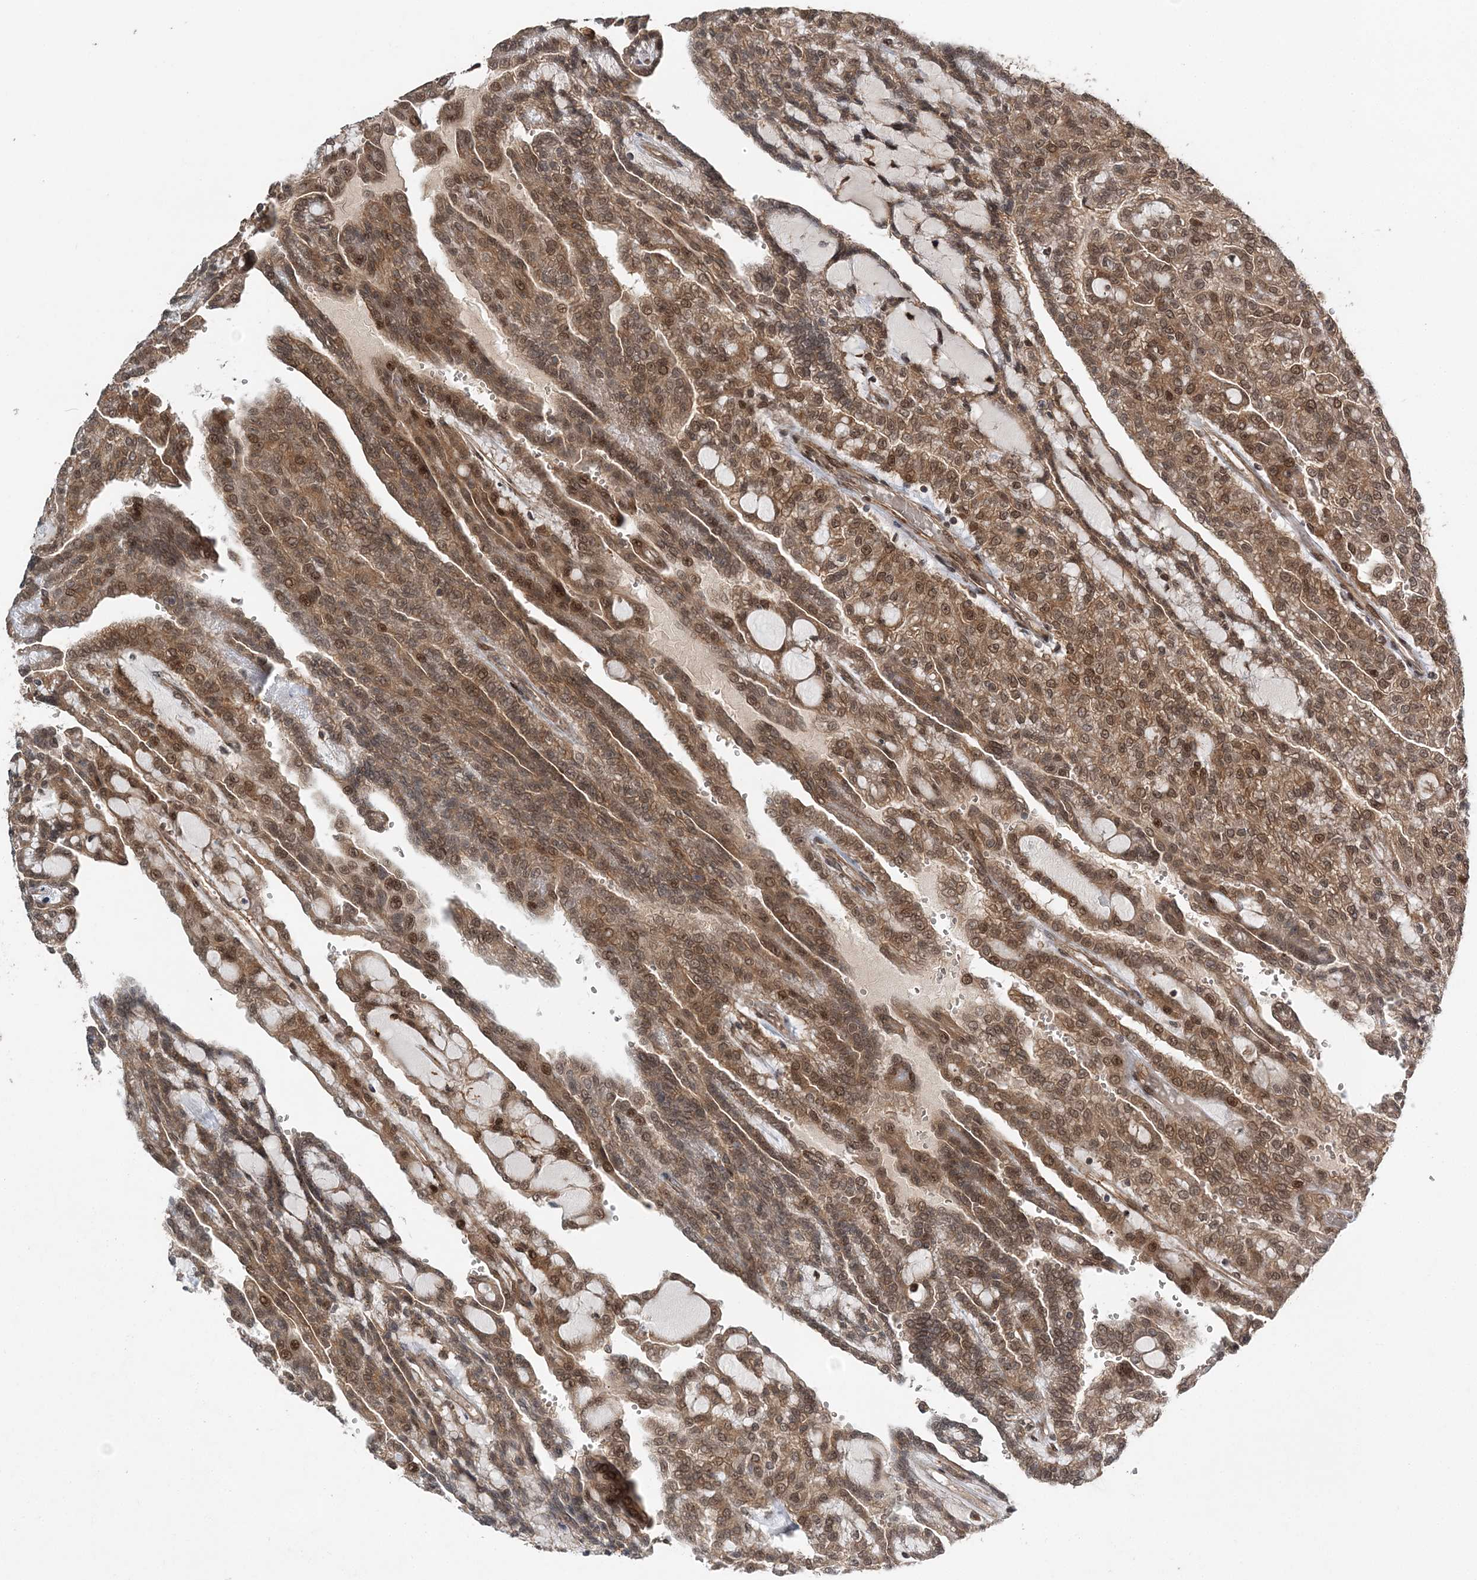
{"staining": {"intensity": "moderate", "quantity": ">75%", "location": "cytoplasmic/membranous,nuclear"}, "tissue": "renal cancer", "cell_type": "Tumor cells", "image_type": "cancer", "snomed": [{"axis": "morphology", "description": "Adenocarcinoma, NOS"}, {"axis": "topography", "description": "Kidney"}], "caption": "Immunohistochemistry (IHC) staining of adenocarcinoma (renal), which displays medium levels of moderate cytoplasmic/membranous and nuclear staining in approximately >75% of tumor cells indicating moderate cytoplasmic/membranous and nuclear protein staining. The staining was performed using DAB (3,3'-diaminobenzidine) (brown) for protein detection and nuclei were counterstained in hematoxylin (blue).", "gene": "UBTD2", "patient": {"sex": "male", "age": 63}}